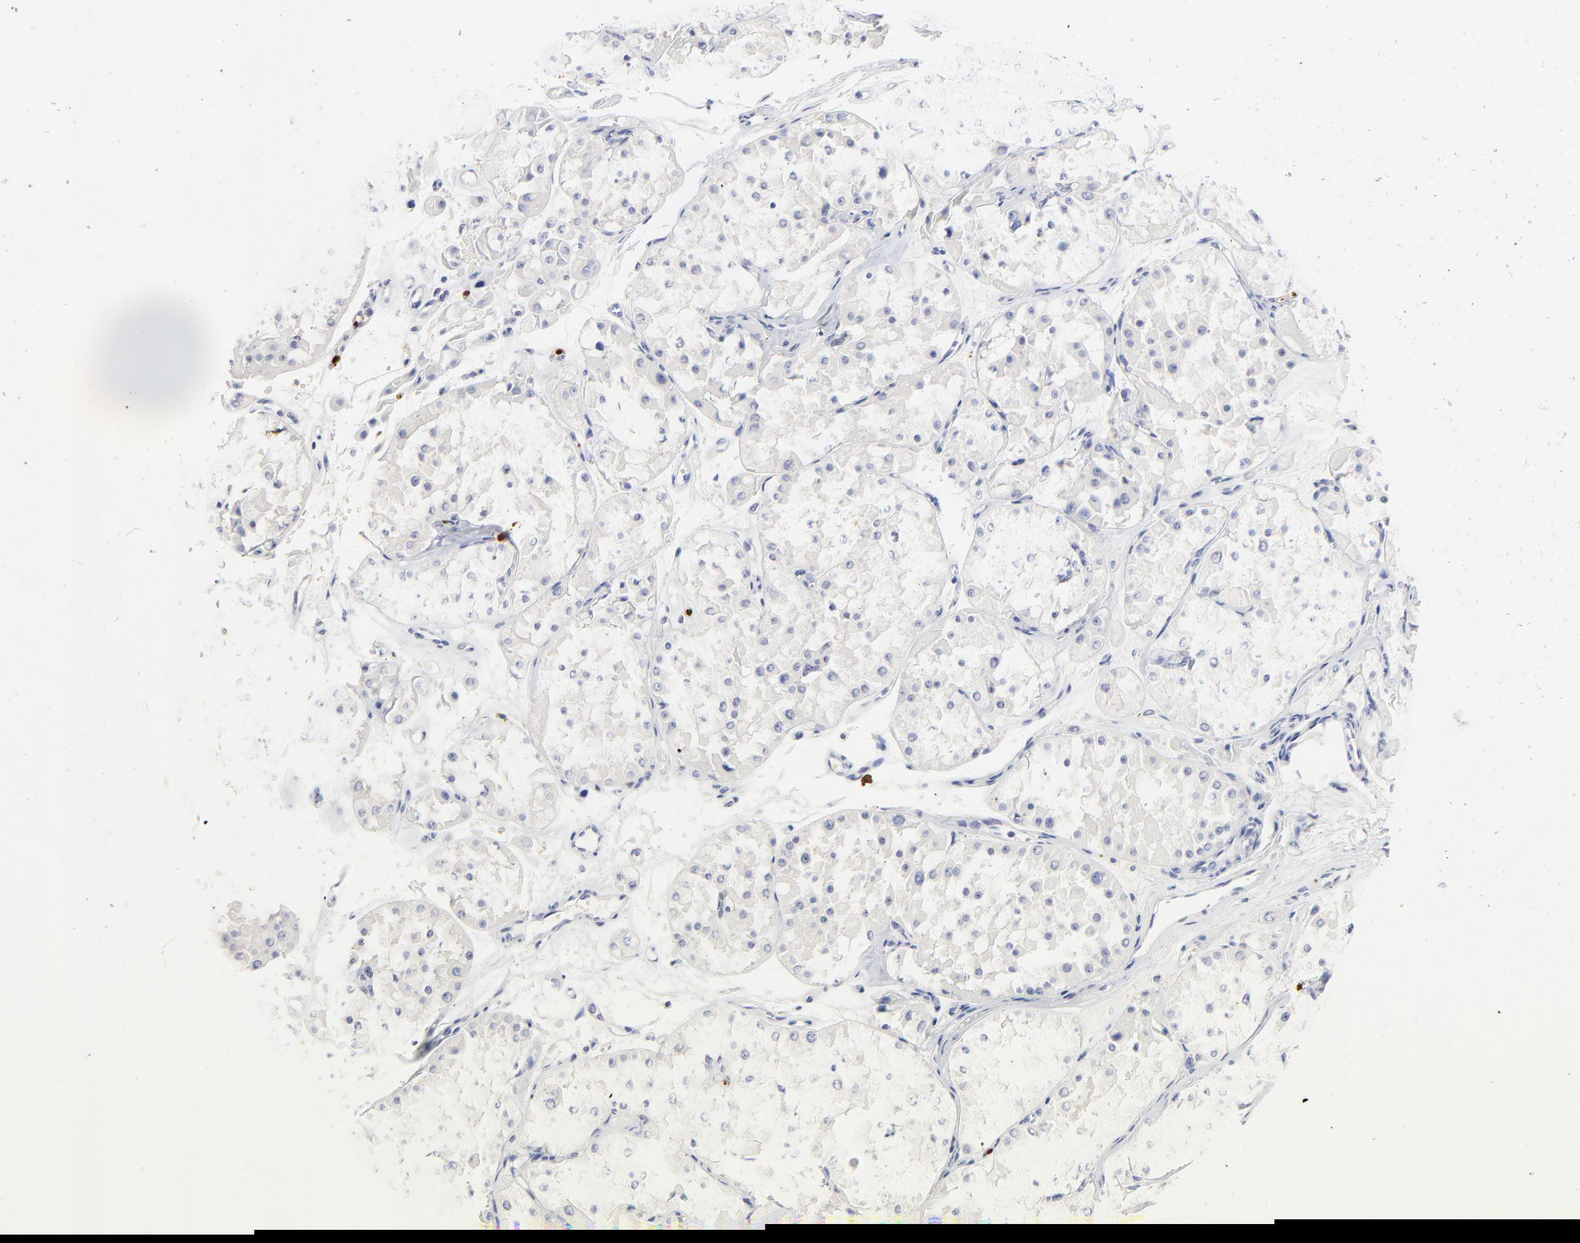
{"staining": {"intensity": "negative", "quantity": "none", "location": "none"}, "tissue": "renal cancer", "cell_type": "Tumor cells", "image_type": "cancer", "snomed": [{"axis": "morphology", "description": "Adenocarcinoma, uncertain malignant potential"}, {"axis": "topography", "description": "Kidney"}], "caption": "Protein analysis of renal cancer exhibits no significant positivity in tumor cells.", "gene": "ZAP70", "patient": {"sex": "male", "age": 63}}